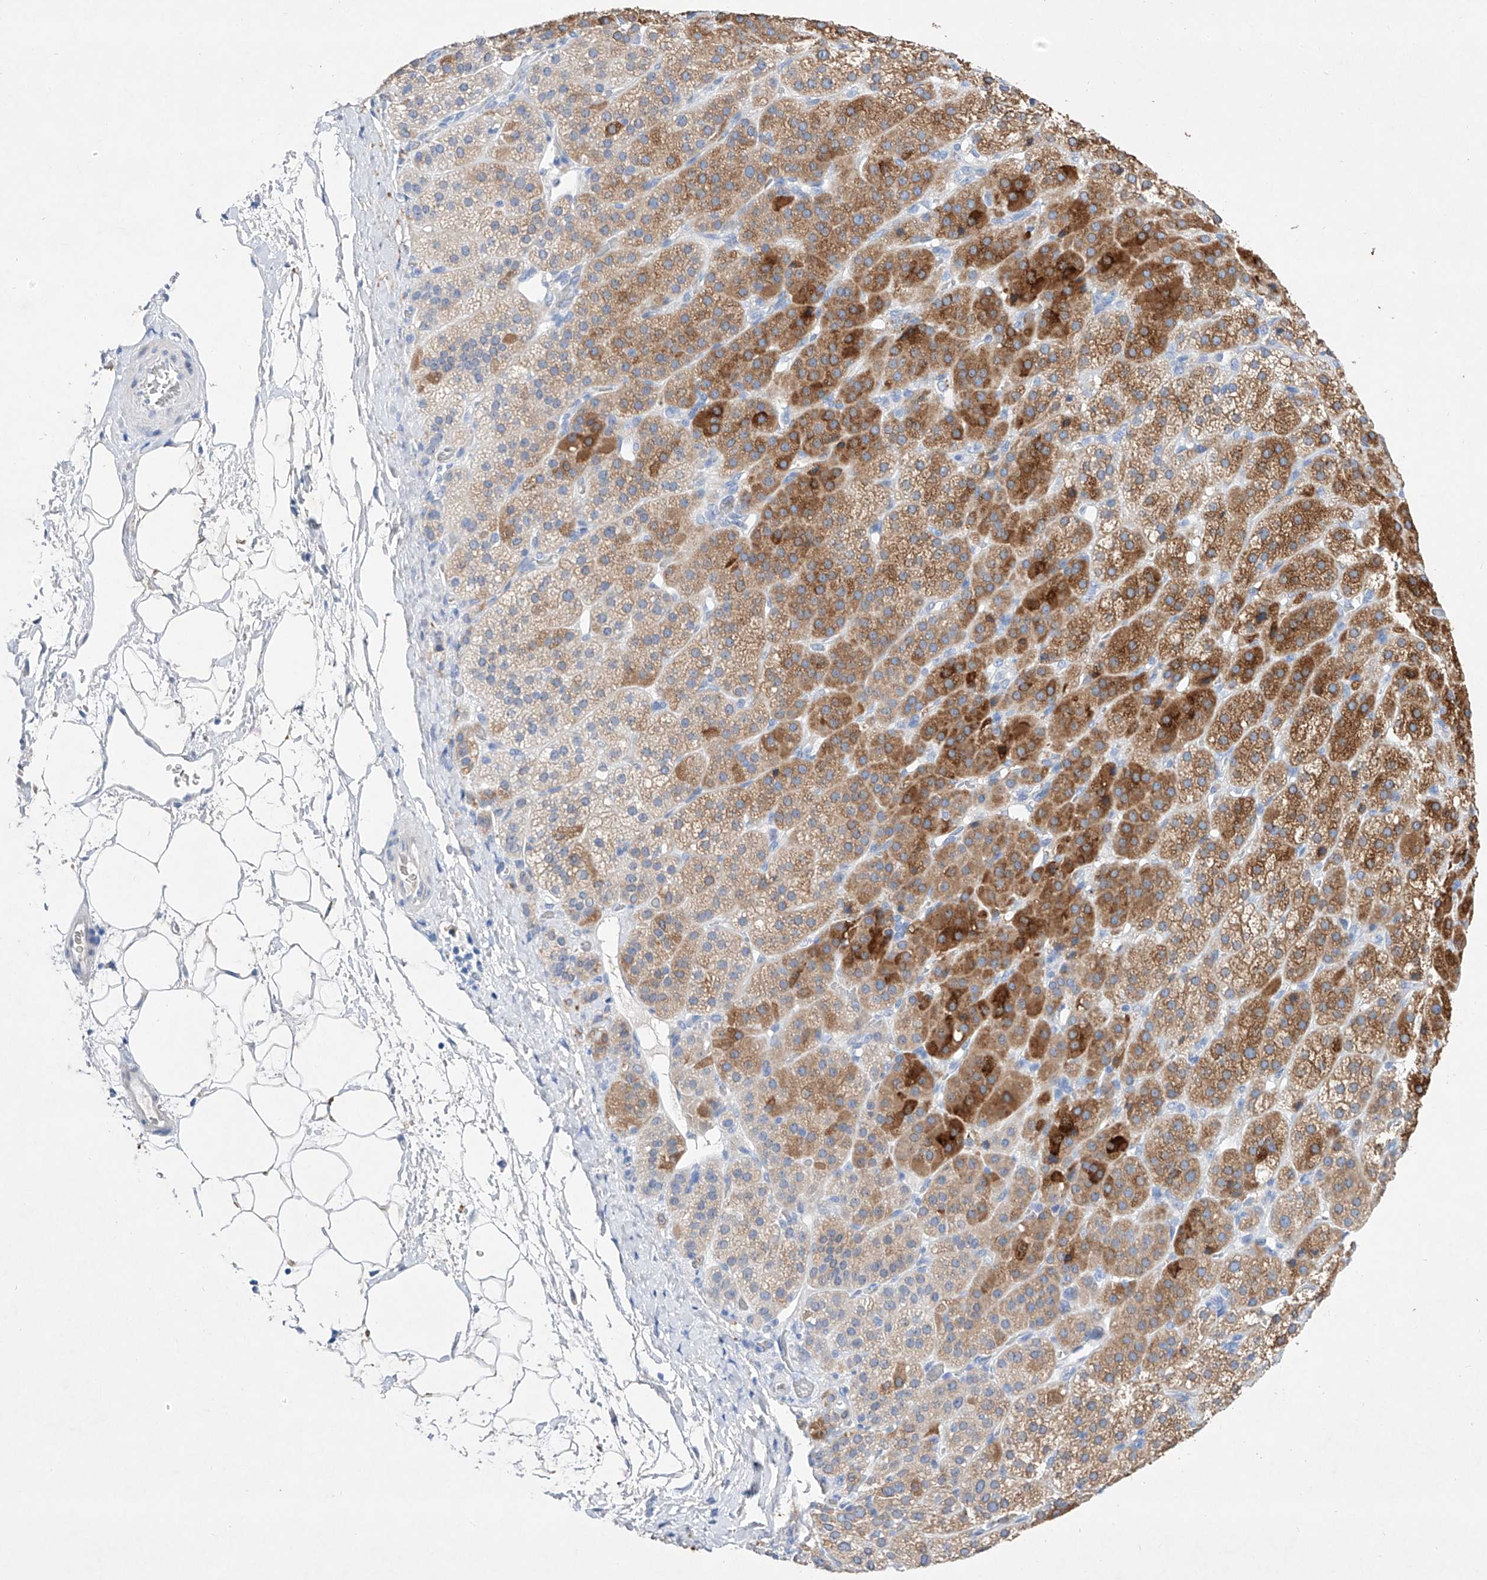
{"staining": {"intensity": "strong", "quantity": "25%-75%", "location": "cytoplasmic/membranous"}, "tissue": "adrenal gland", "cell_type": "Glandular cells", "image_type": "normal", "snomed": [{"axis": "morphology", "description": "Normal tissue, NOS"}, {"axis": "topography", "description": "Adrenal gland"}], "caption": "Brown immunohistochemical staining in normal human adrenal gland demonstrates strong cytoplasmic/membranous positivity in approximately 25%-75% of glandular cells.", "gene": "TM7SF2", "patient": {"sex": "female", "age": 57}}